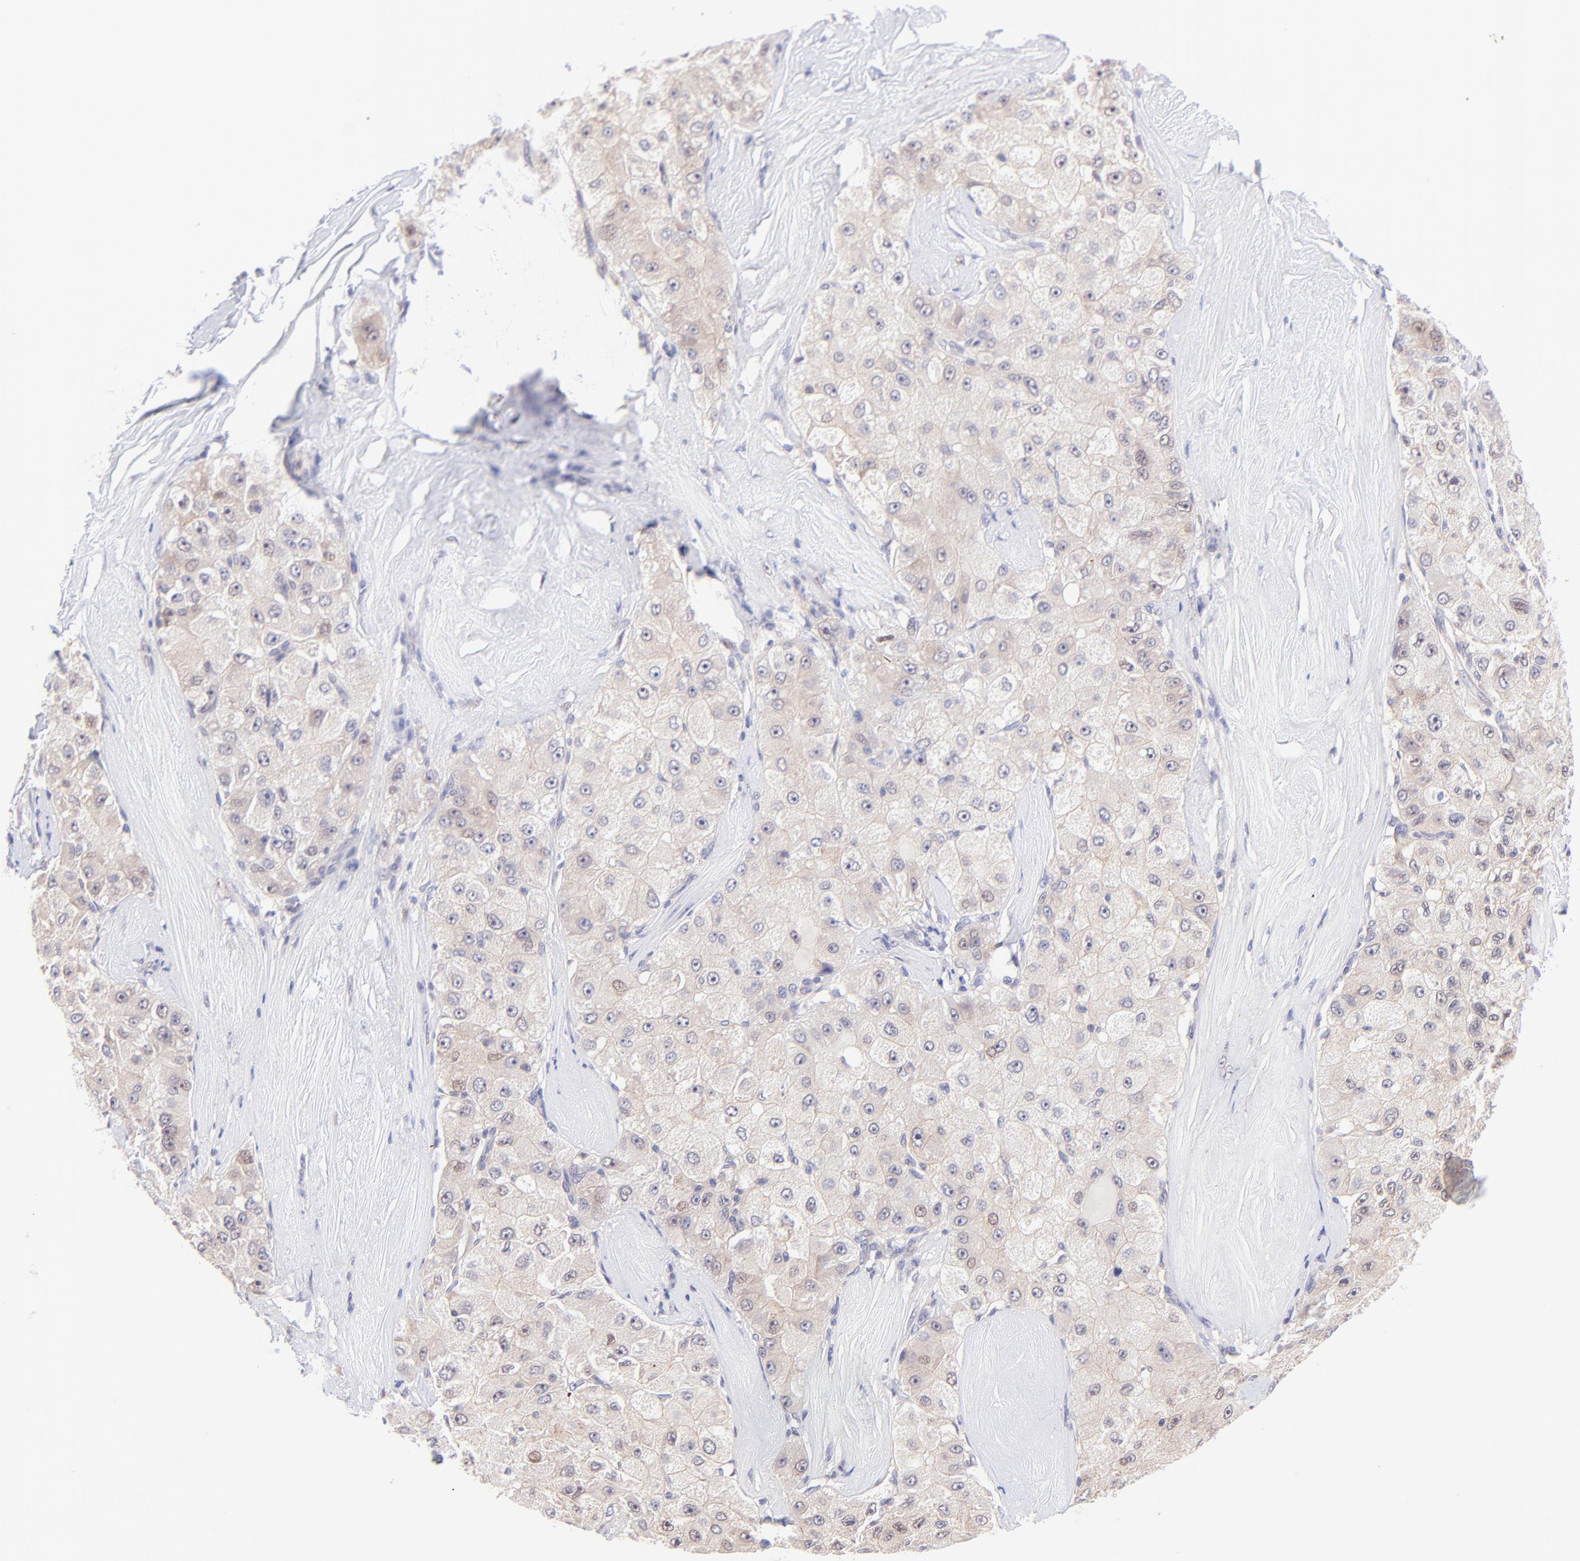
{"staining": {"intensity": "weak", "quantity": ">75%", "location": "cytoplasmic/membranous"}, "tissue": "liver cancer", "cell_type": "Tumor cells", "image_type": "cancer", "snomed": [{"axis": "morphology", "description": "Carcinoma, Hepatocellular, NOS"}, {"axis": "topography", "description": "Liver"}], "caption": "Hepatocellular carcinoma (liver) tissue reveals weak cytoplasmic/membranous staining in approximately >75% of tumor cells", "gene": "PBDC1", "patient": {"sex": "male", "age": 80}}